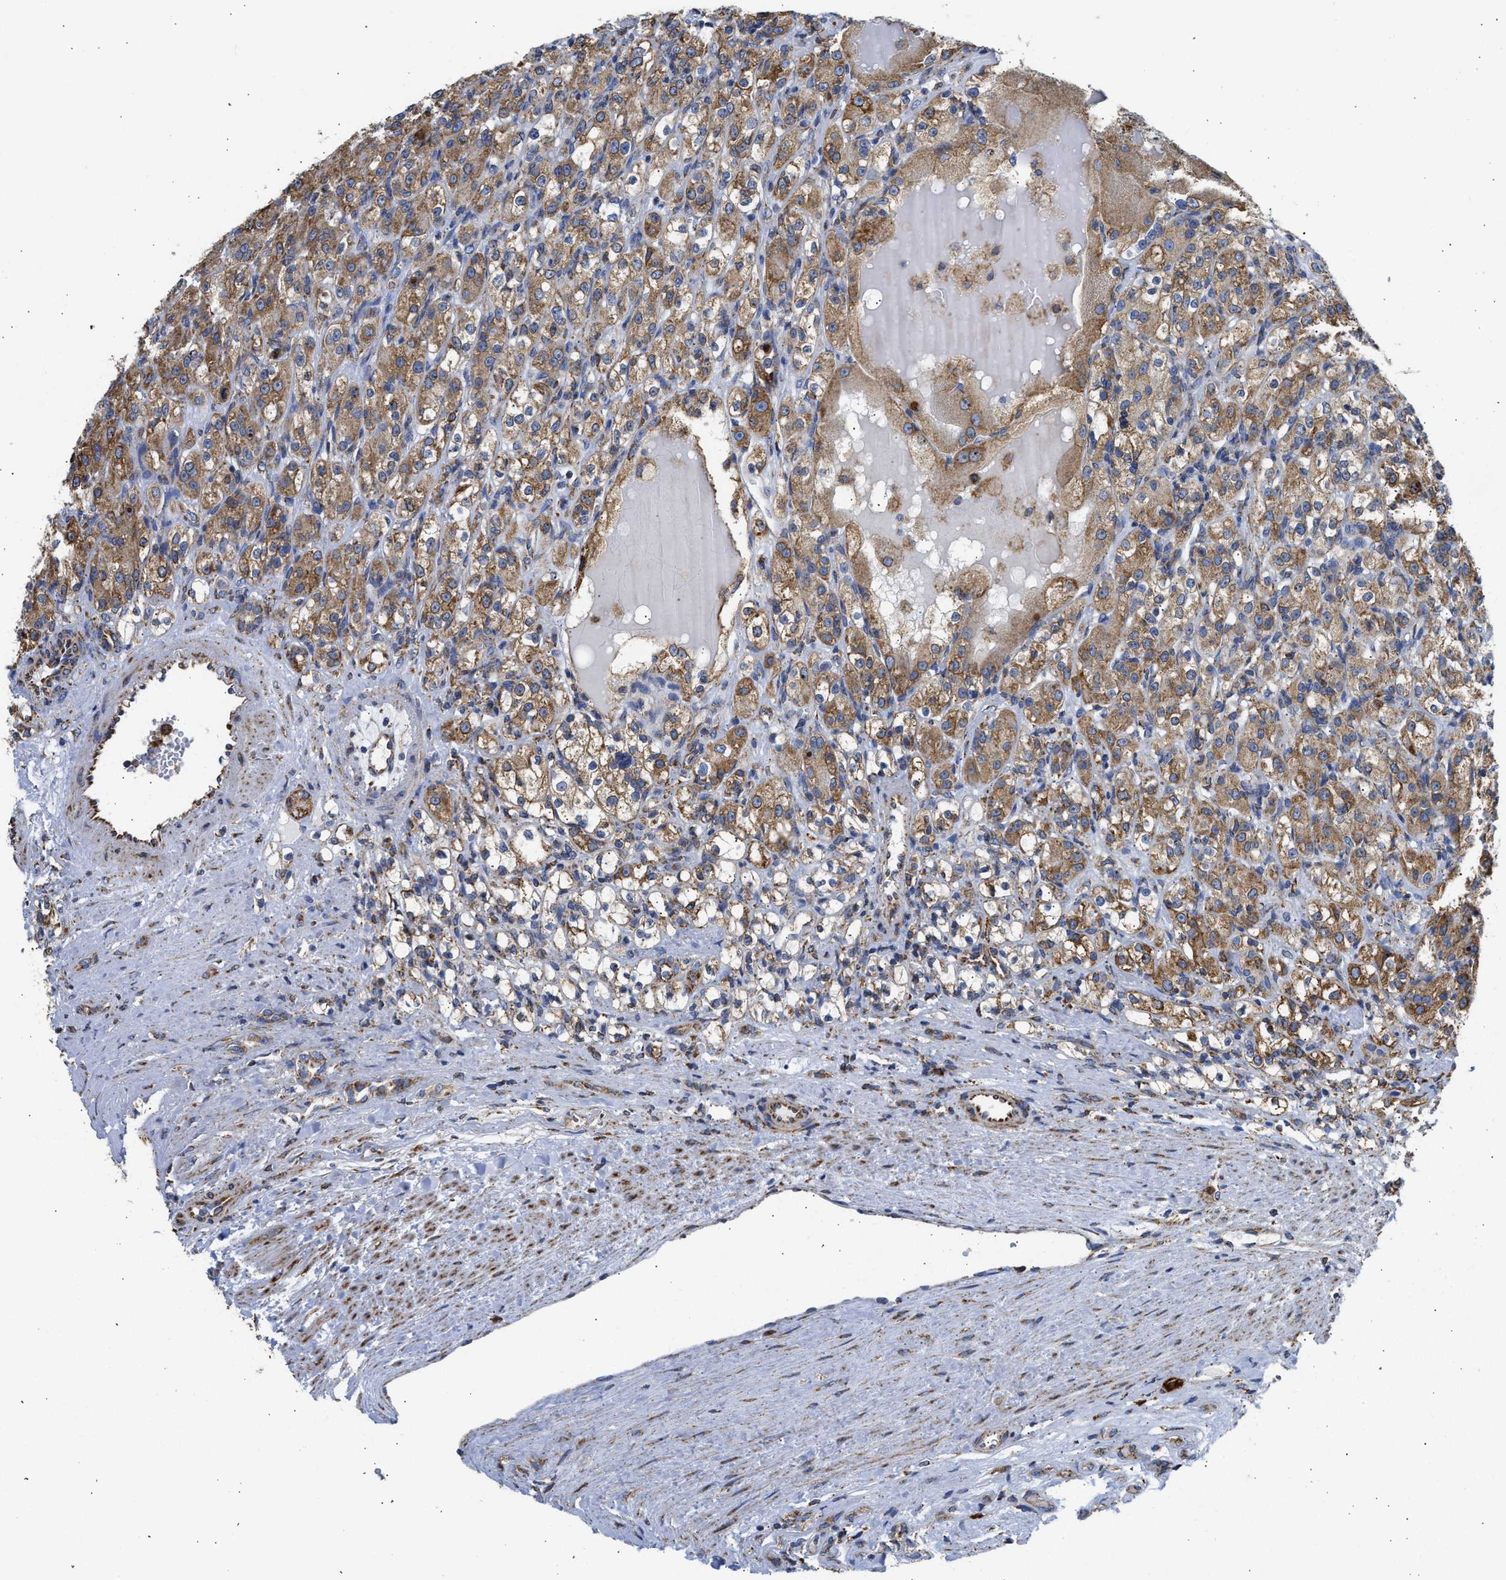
{"staining": {"intensity": "moderate", "quantity": ">75%", "location": "cytoplasmic/membranous"}, "tissue": "renal cancer", "cell_type": "Tumor cells", "image_type": "cancer", "snomed": [{"axis": "morphology", "description": "Normal tissue, NOS"}, {"axis": "morphology", "description": "Adenocarcinoma, NOS"}, {"axis": "topography", "description": "Kidney"}], "caption": "Protein expression analysis of renal cancer (adenocarcinoma) reveals moderate cytoplasmic/membranous staining in approximately >75% of tumor cells.", "gene": "CYCS", "patient": {"sex": "male", "age": 61}}